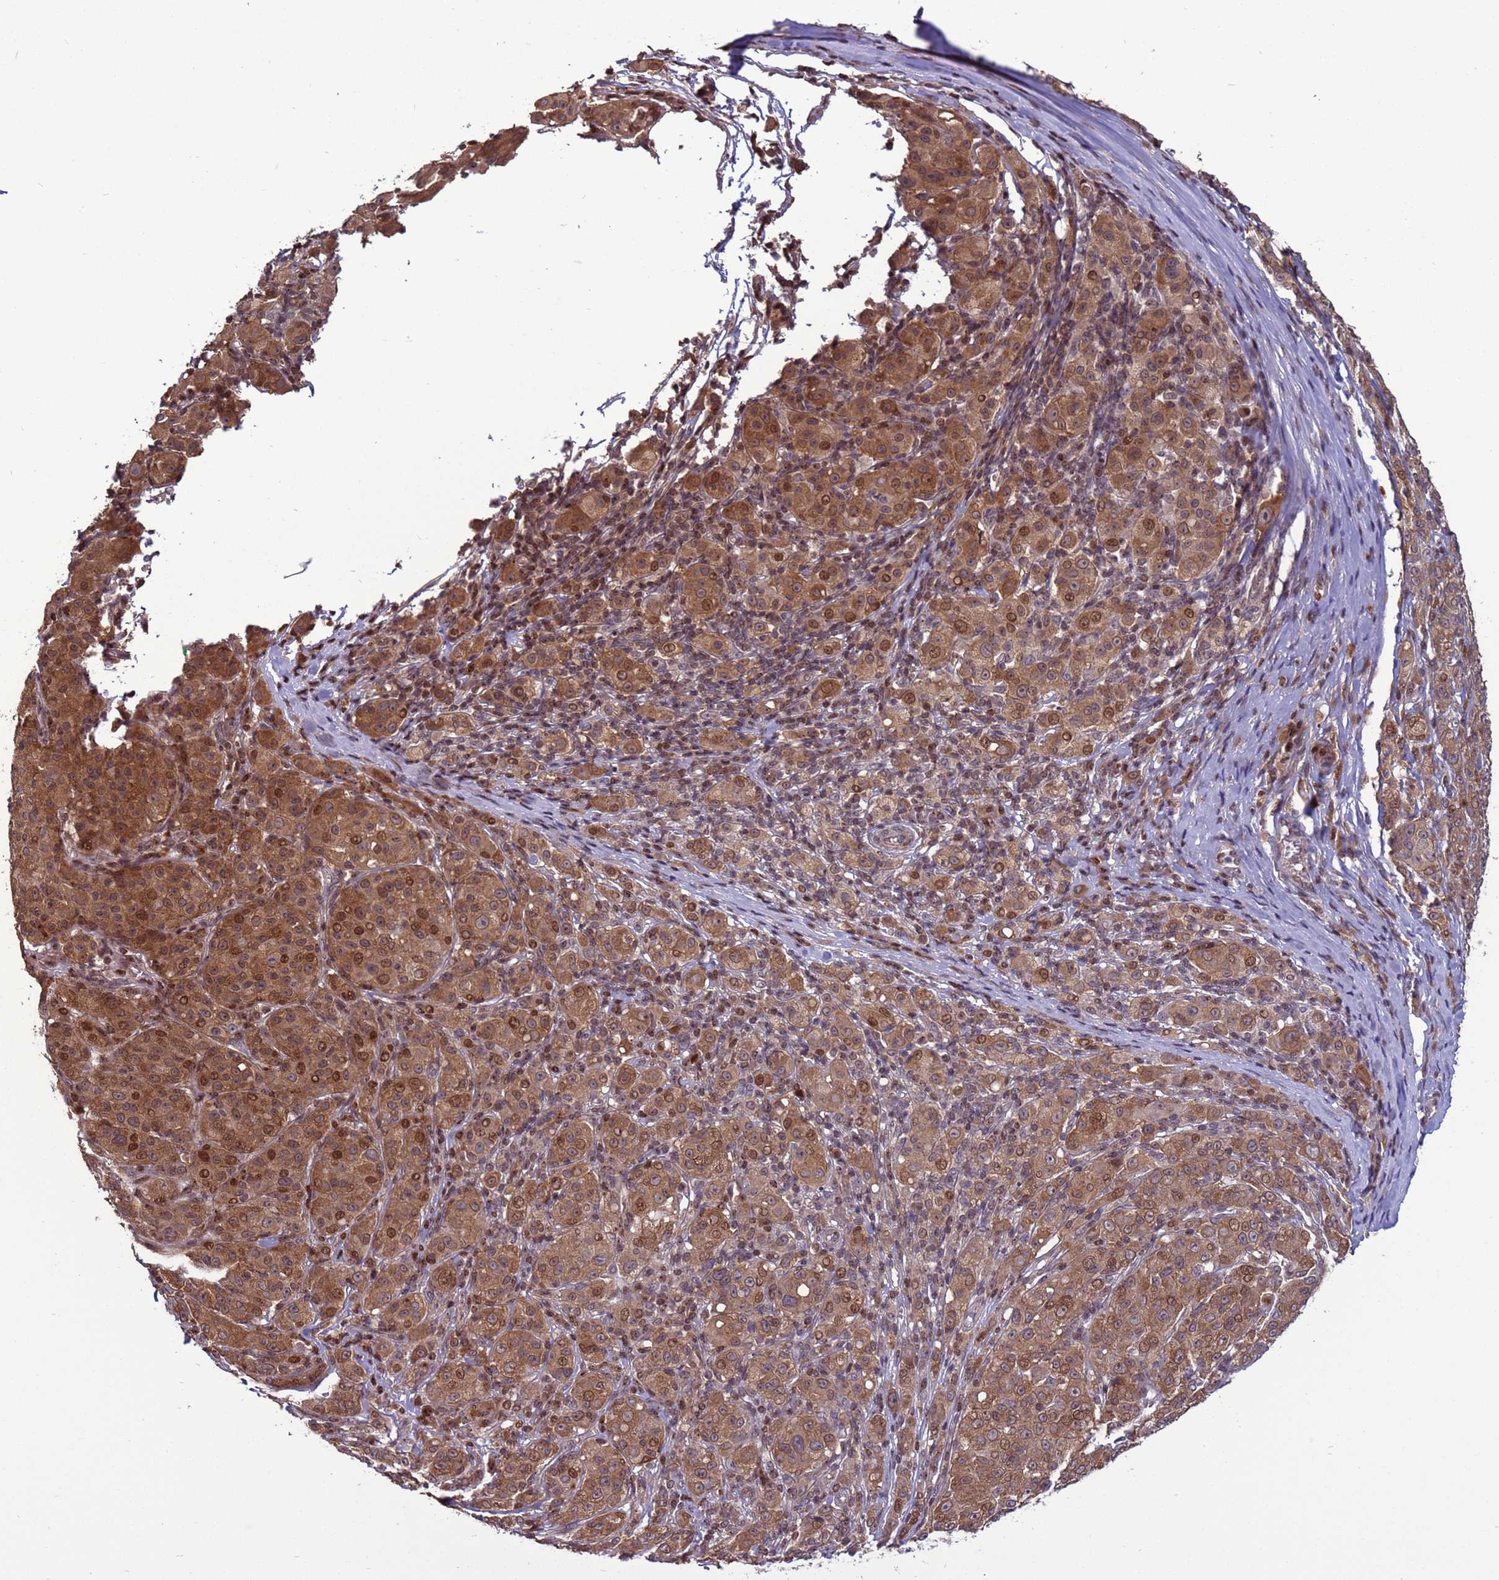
{"staining": {"intensity": "moderate", "quantity": ">75%", "location": "cytoplasmic/membranous,nuclear"}, "tissue": "melanoma", "cell_type": "Tumor cells", "image_type": "cancer", "snomed": [{"axis": "morphology", "description": "Malignant melanoma, NOS"}, {"axis": "topography", "description": "Skin"}], "caption": "A medium amount of moderate cytoplasmic/membranous and nuclear expression is appreciated in about >75% of tumor cells in melanoma tissue.", "gene": "HGH1", "patient": {"sex": "female", "age": 52}}